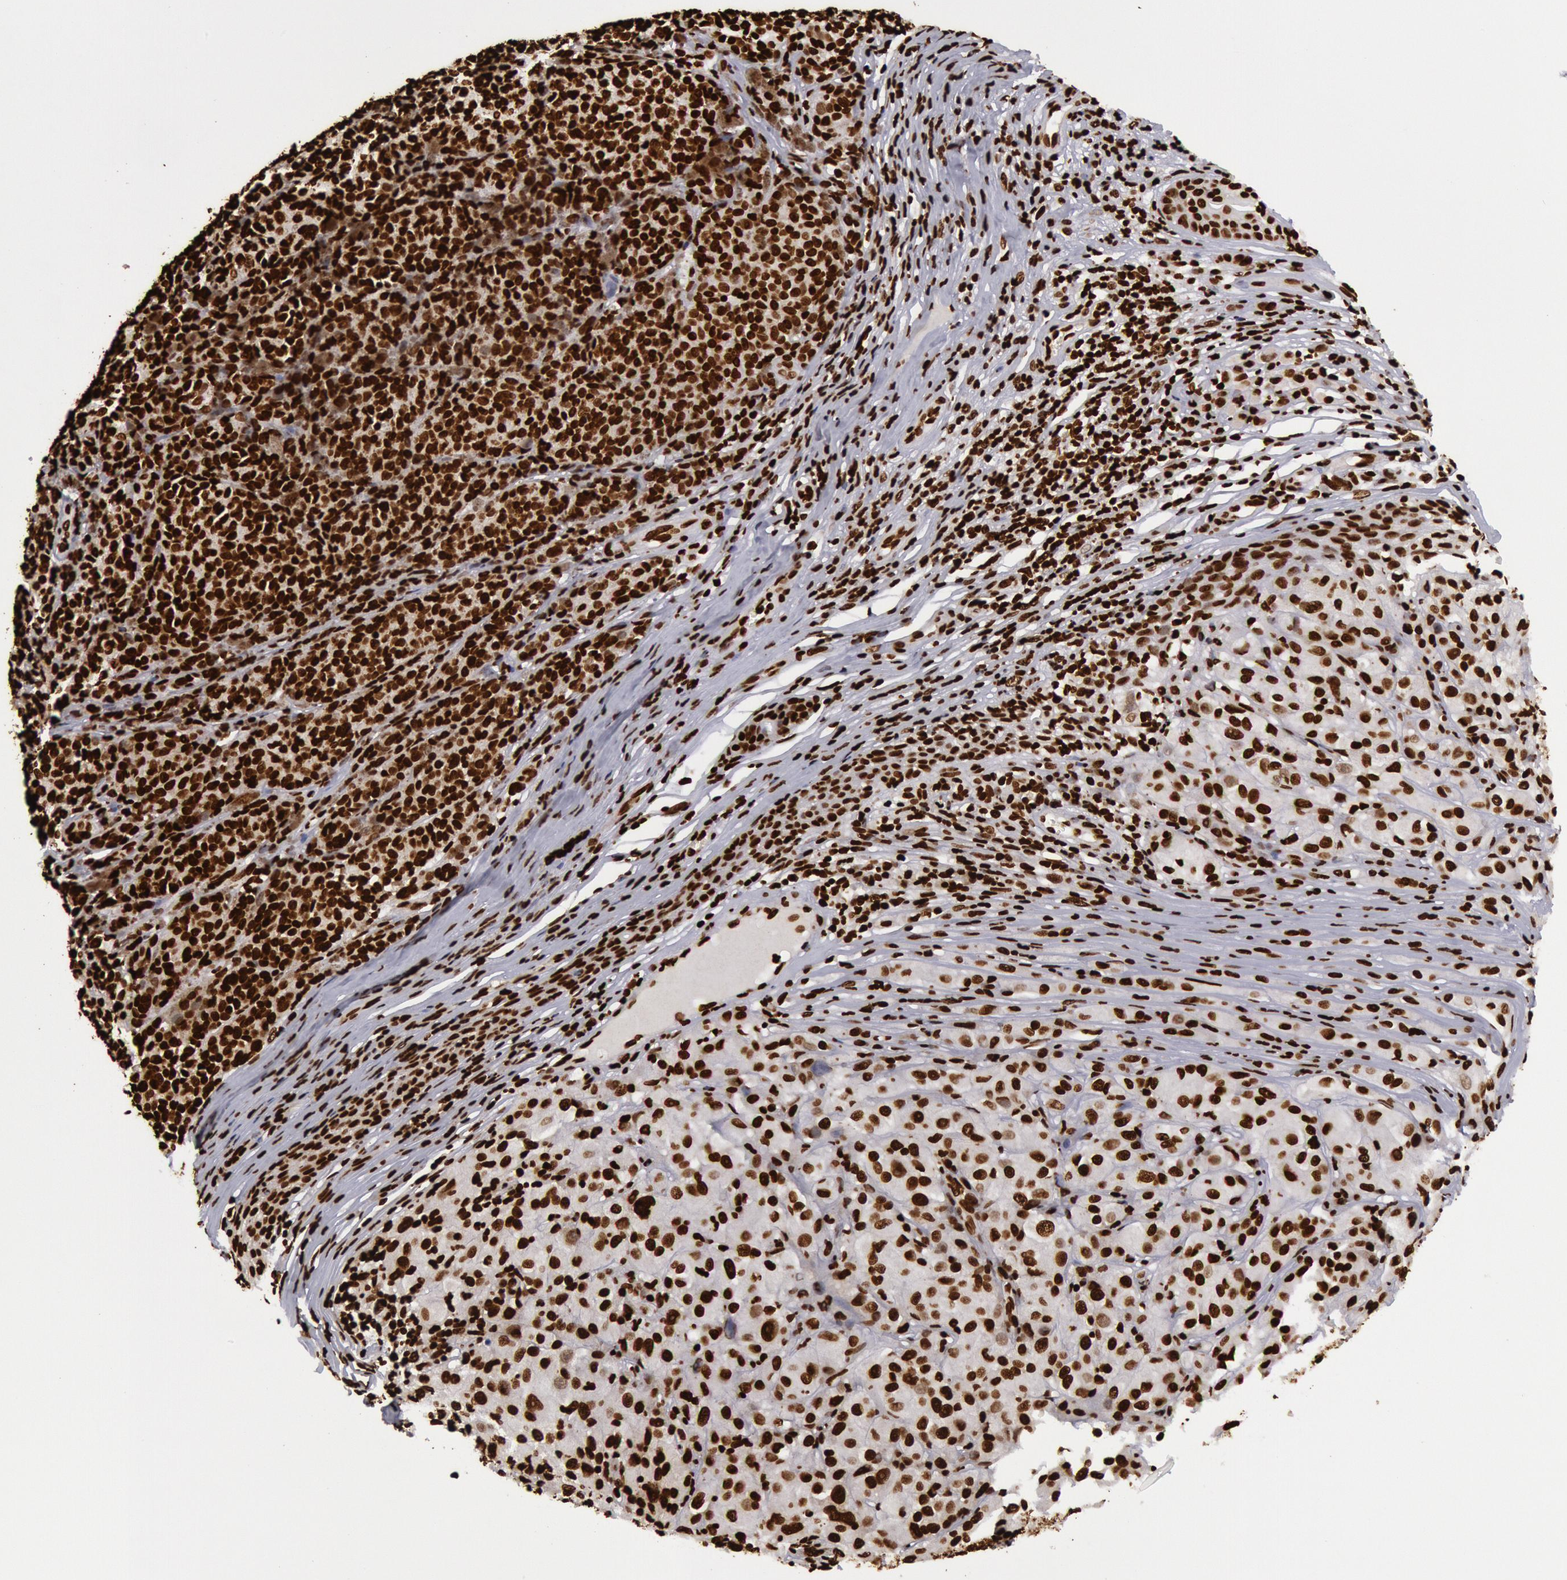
{"staining": {"intensity": "strong", "quantity": ">75%", "location": "nuclear"}, "tissue": "melanoma", "cell_type": "Tumor cells", "image_type": "cancer", "snomed": [{"axis": "morphology", "description": "Malignant melanoma, NOS"}, {"axis": "topography", "description": "Skin"}], "caption": "A micrograph of malignant melanoma stained for a protein shows strong nuclear brown staining in tumor cells.", "gene": "H3-4", "patient": {"sex": "male", "age": 56}}